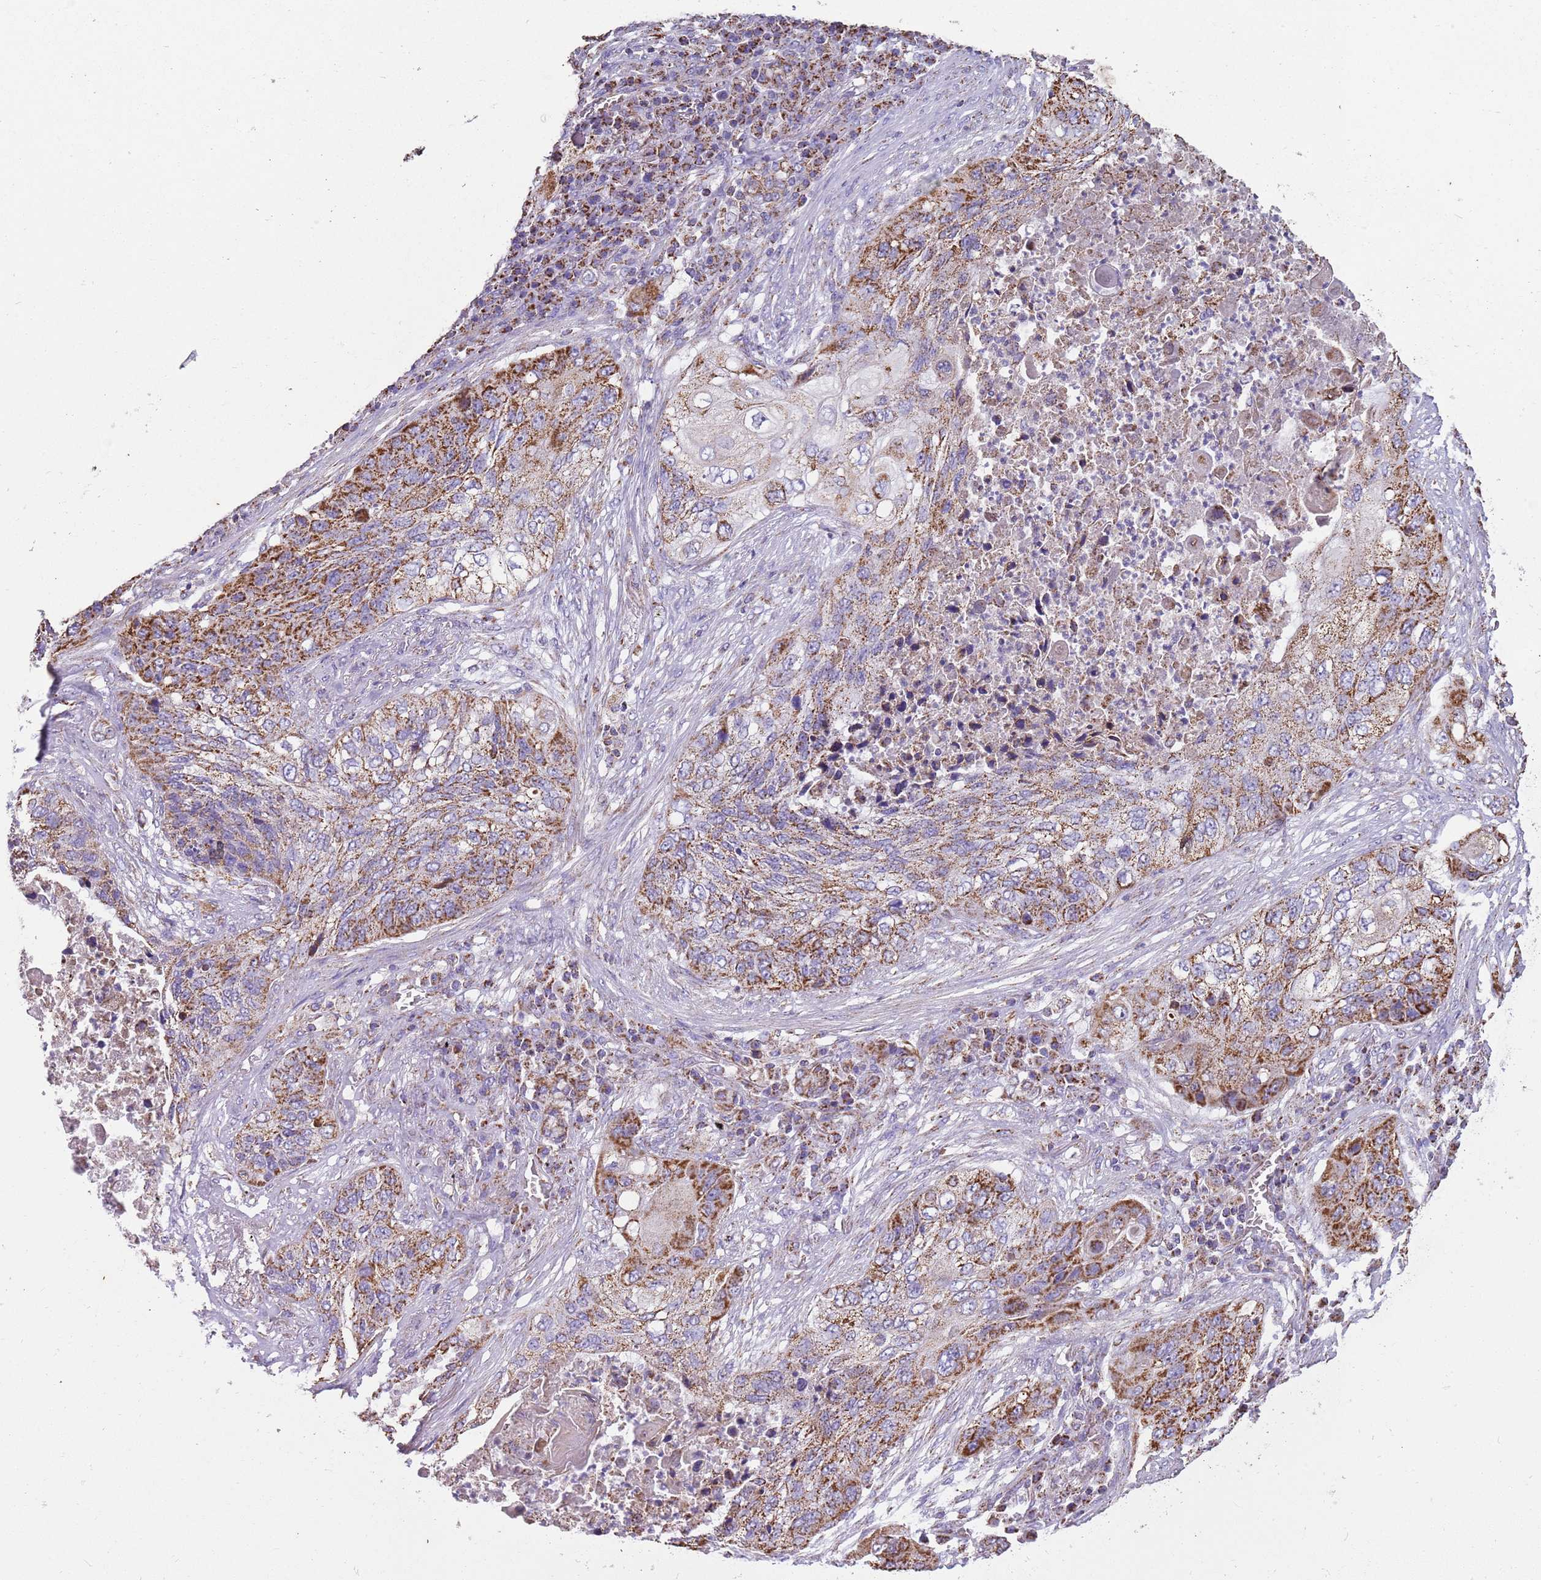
{"staining": {"intensity": "strong", "quantity": ">75%", "location": "cytoplasmic/membranous"}, "tissue": "lung cancer", "cell_type": "Tumor cells", "image_type": "cancer", "snomed": [{"axis": "morphology", "description": "Squamous cell carcinoma, NOS"}, {"axis": "topography", "description": "Lung"}], "caption": "Lung cancer (squamous cell carcinoma) stained for a protein (brown) displays strong cytoplasmic/membranous positive expression in approximately >75% of tumor cells.", "gene": "TTLL1", "patient": {"sex": "female", "age": 63}}